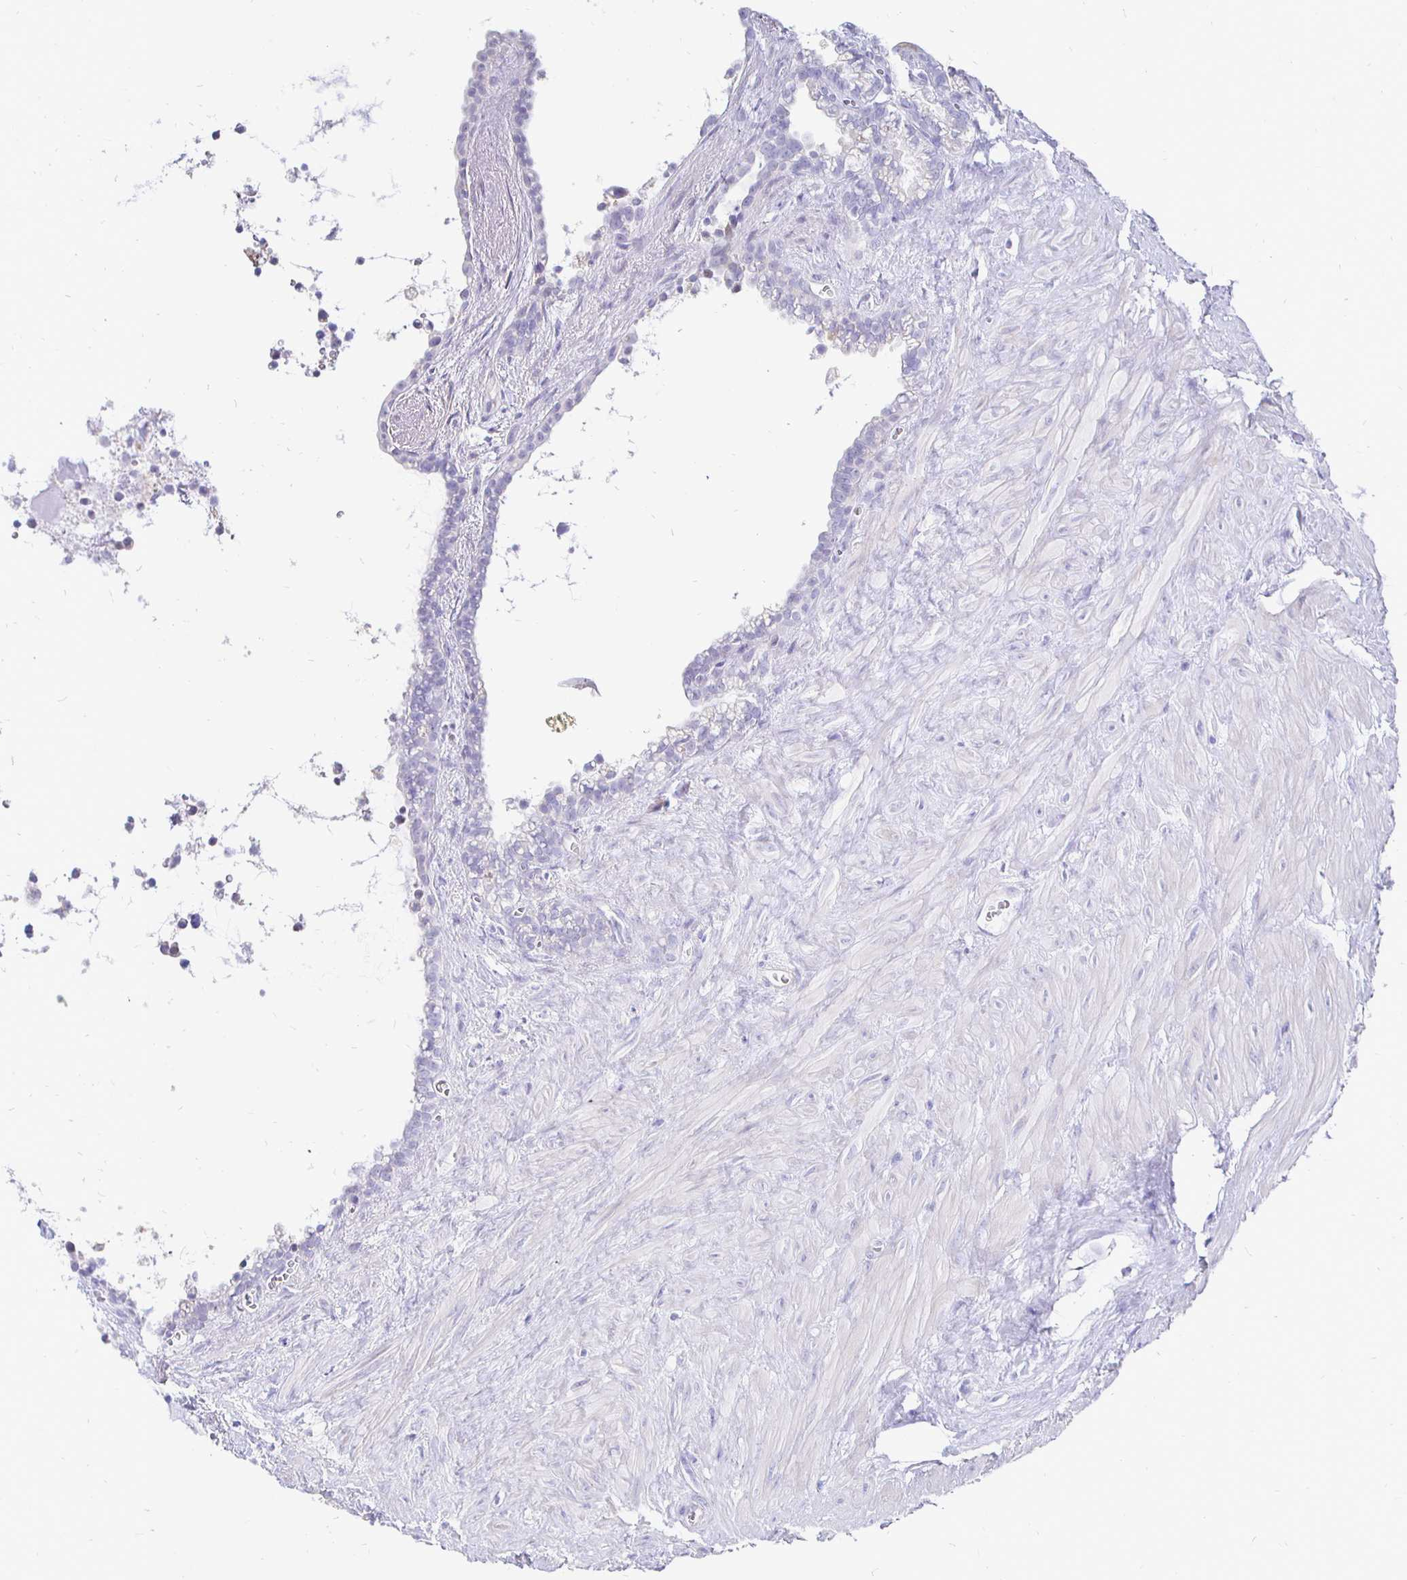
{"staining": {"intensity": "negative", "quantity": "none", "location": "none"}, "tissue": "seminal vesicle", "cell_type": "Glandular cells", "image_type": "normal", "snomed": [{"axis": "morphology", "description": "Normal tissue, NOS"}, {"axis": "topography", "description": "Seminal veicle"}], "caption": "Immunohistochemistry (IHC) histopathology image of normal seminal vesicle: human seminal vesicle stained with DAB (3,3'-diaminobenzidine) displays no significant protein expression in glandular cells. Nuclei are stained in blue.", "gene": "CR2", "patient": {"sex": "male", "age": 76}}